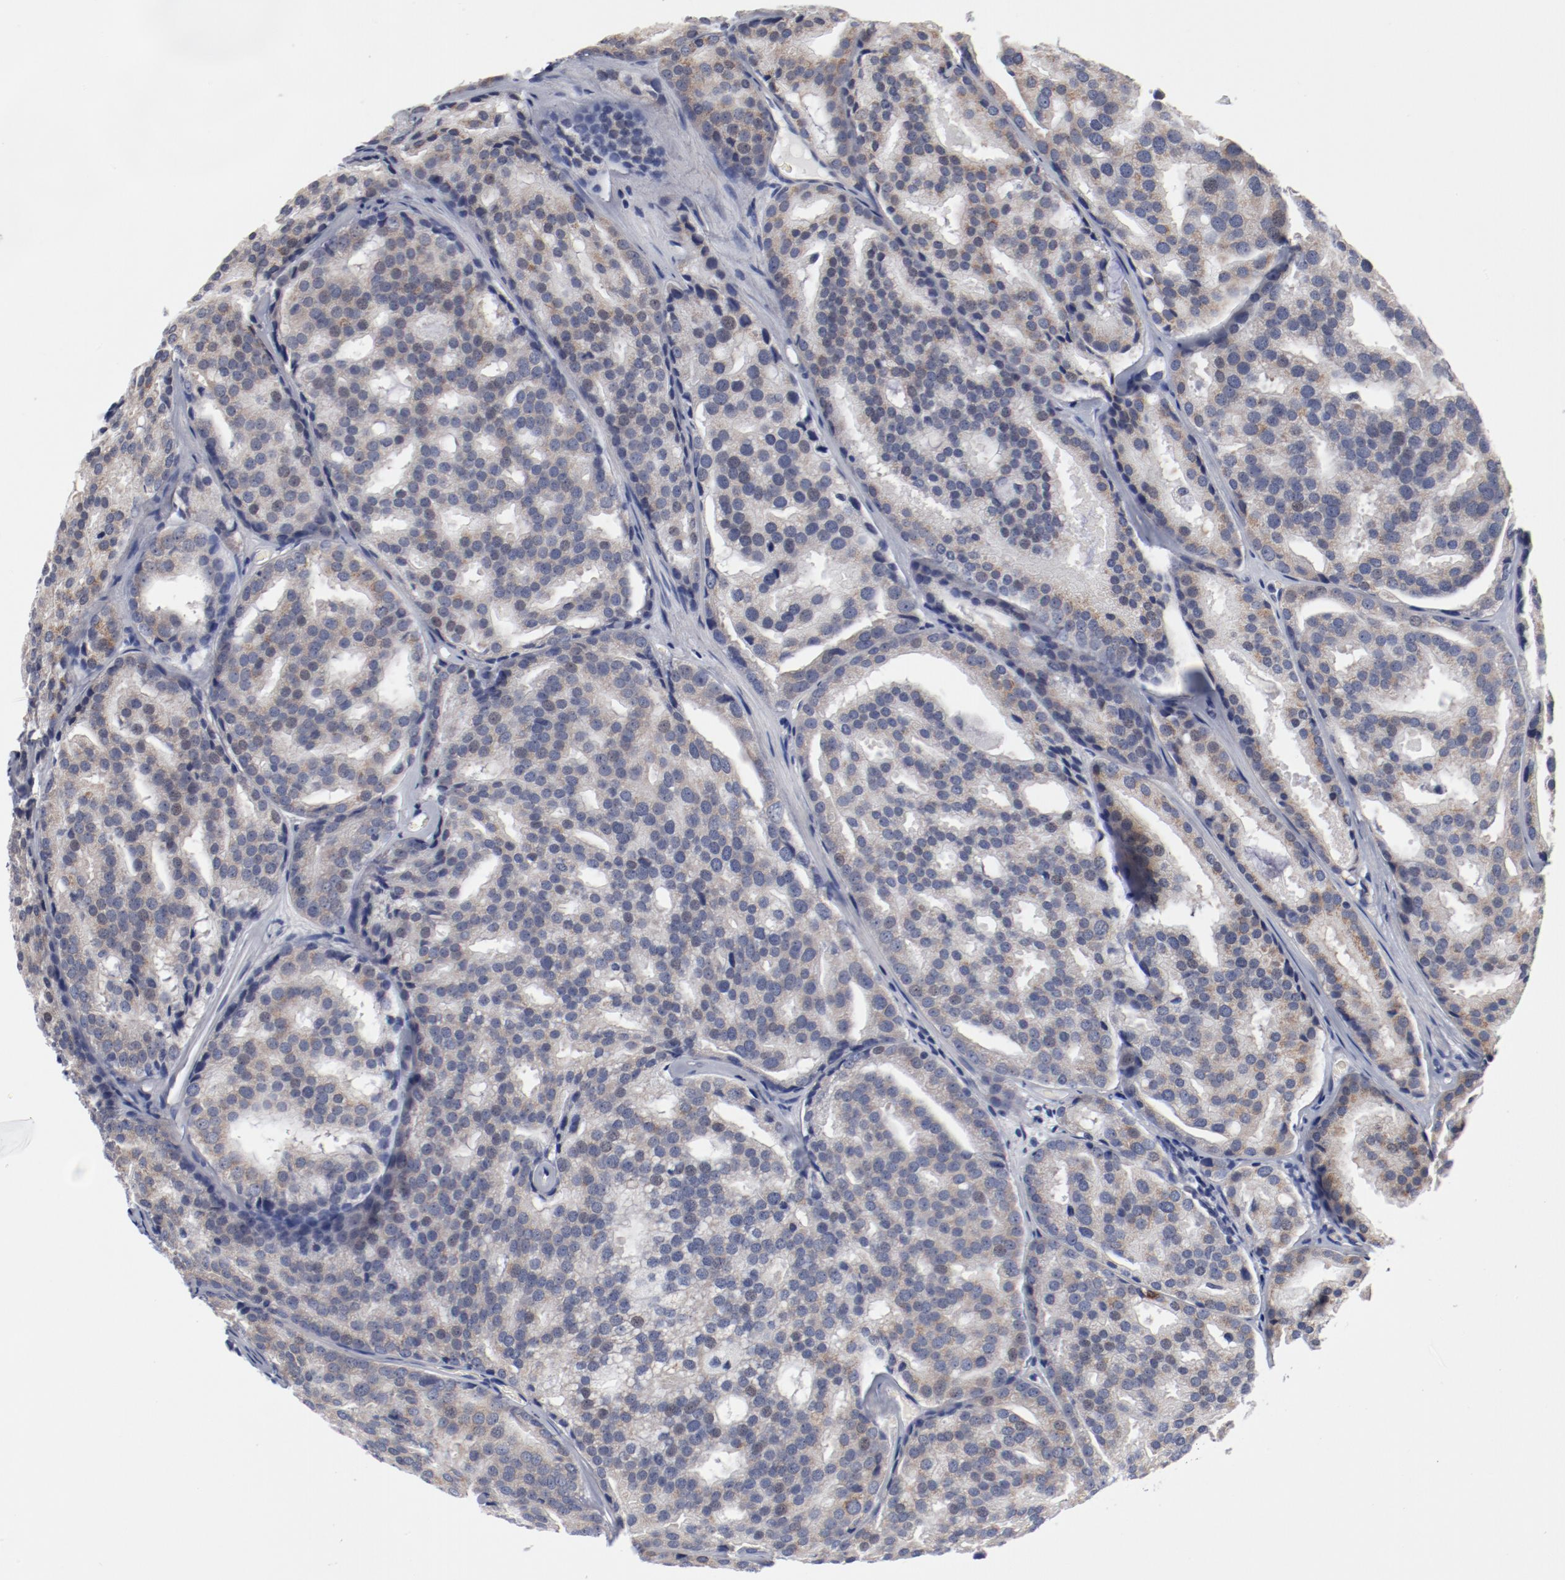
{"staining": {"intensity": "weak", "quantity": "25%-75%", "location": "cytoplasmic/membranous"}, "tissue": "prostate cancer", "cell_type": "Tumor cells", "image_type": "cancer", "snomed": [{"axis": "morphology", "description": "Adenocarcinoma, High grade"}, {"axis": "topography", "description": "Prostate"}], "caption": "Immunohistochemistry (IHC) staining of prostate cancer (high-grade adenocarcinoma), which shows low levels of weak cytoplasmic/membranous expression in approximately 25%-75% of tumor cells indicating weak cytoplasmic/membranous protein staining. The staining was performed using DAB (3,3'-diaminobenzidine) (brown) for protein detection and nuclei were counterstained in hematoxylin (blue).", "gene": "GPR143", "patient": {"sex": "male", "age": 64}}